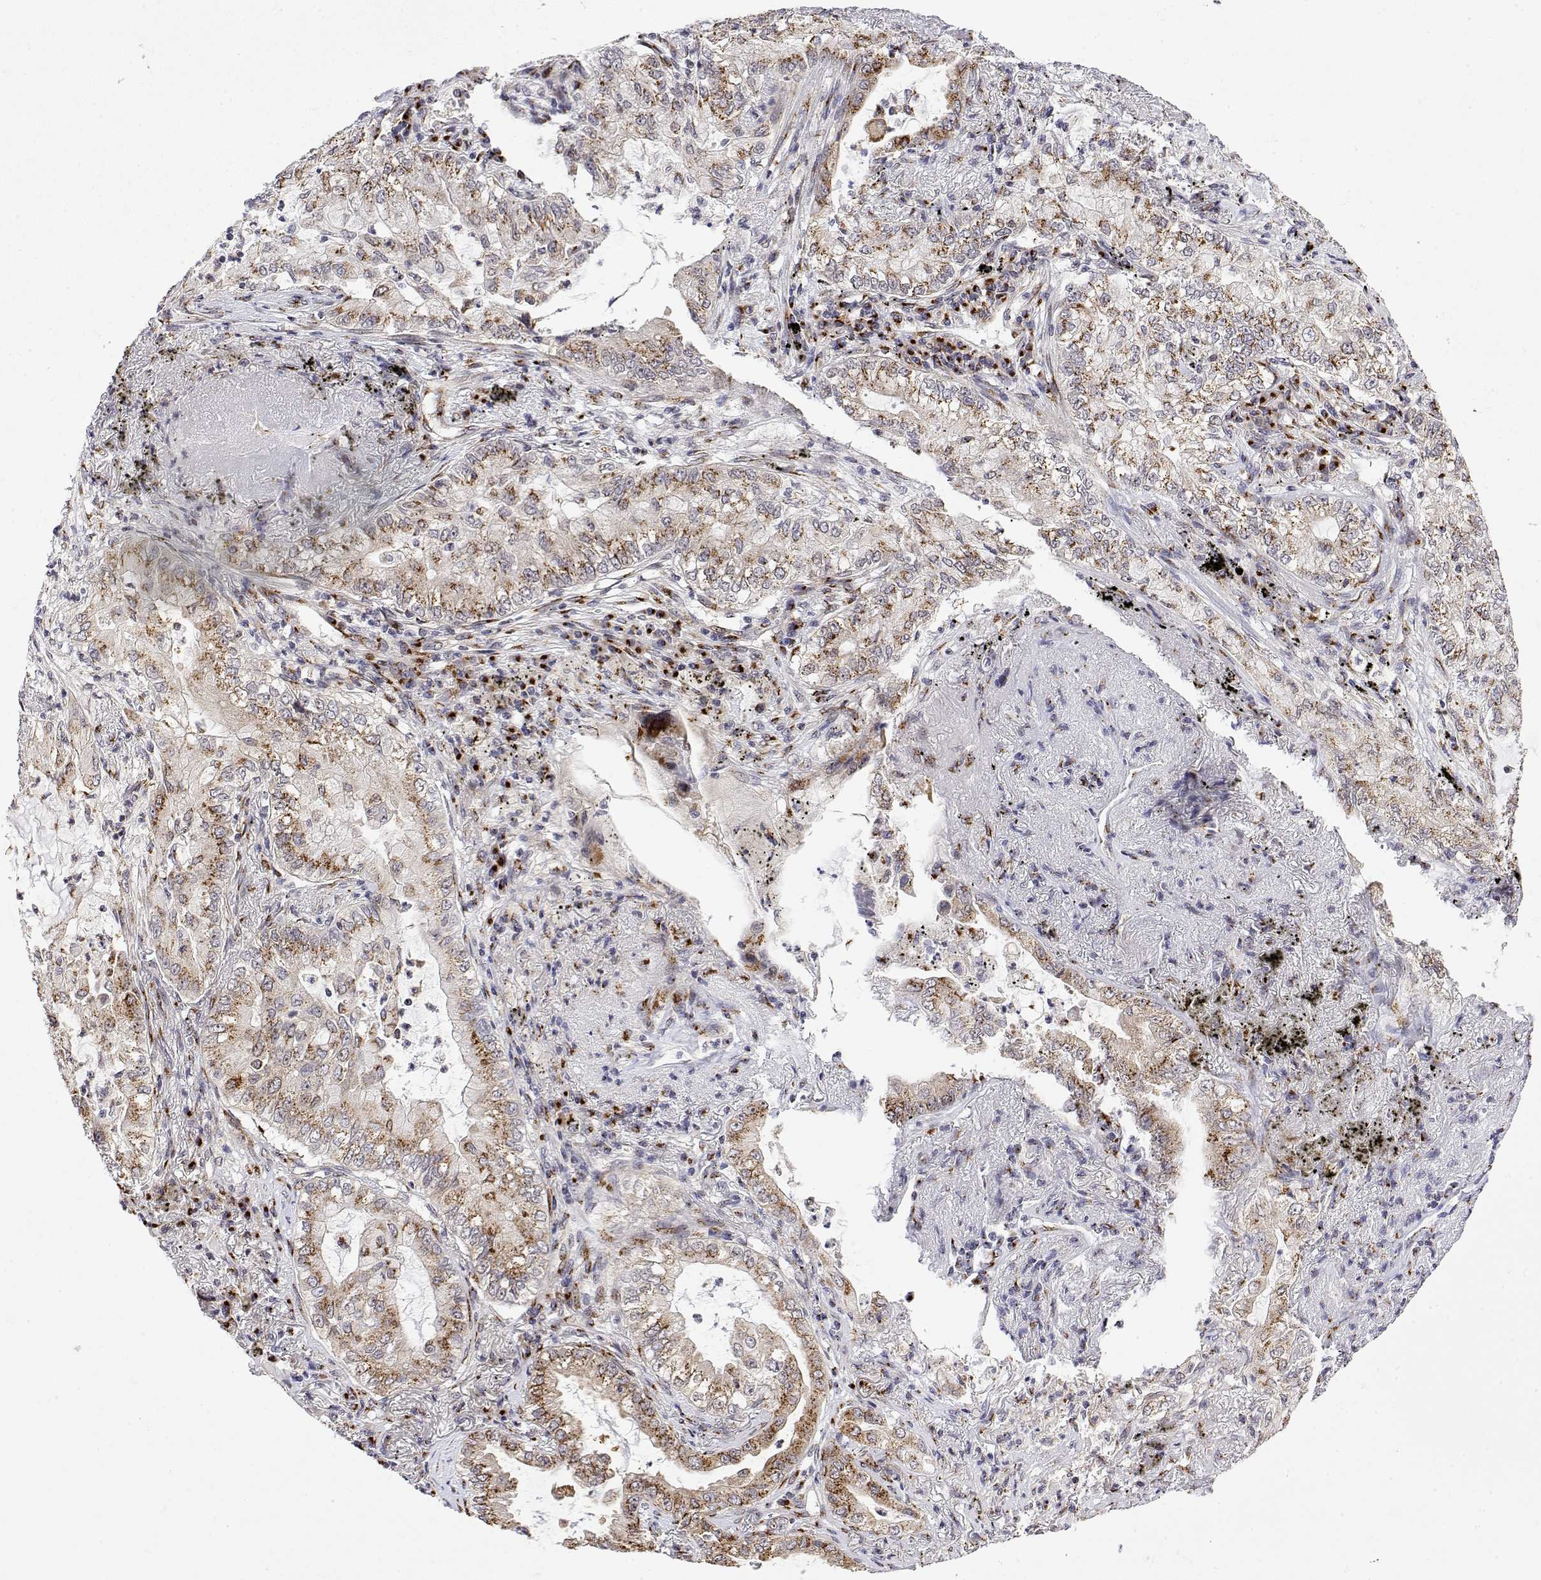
{"staining": {"intensity": "moderate", "quantity": ">75%", "location": "cytoplasmic/membranous"}, "tissue": "lung cancer", "cell_type": "Tumor cells", "image_type": "cancer", "snomed": [{"axis": "morphology", "description": "Adenocarcinoma, NOS"}, {"axis": "topography", "description": "Lung"}], "caption": "Immunohistochemical staining of lung cancer displays medium levels of moderate cytoplasmic/membranous expression in approximately >75% of tumor cells.", "gene": "YIPF3", "patient": {"sex": "female", "age": 73}}